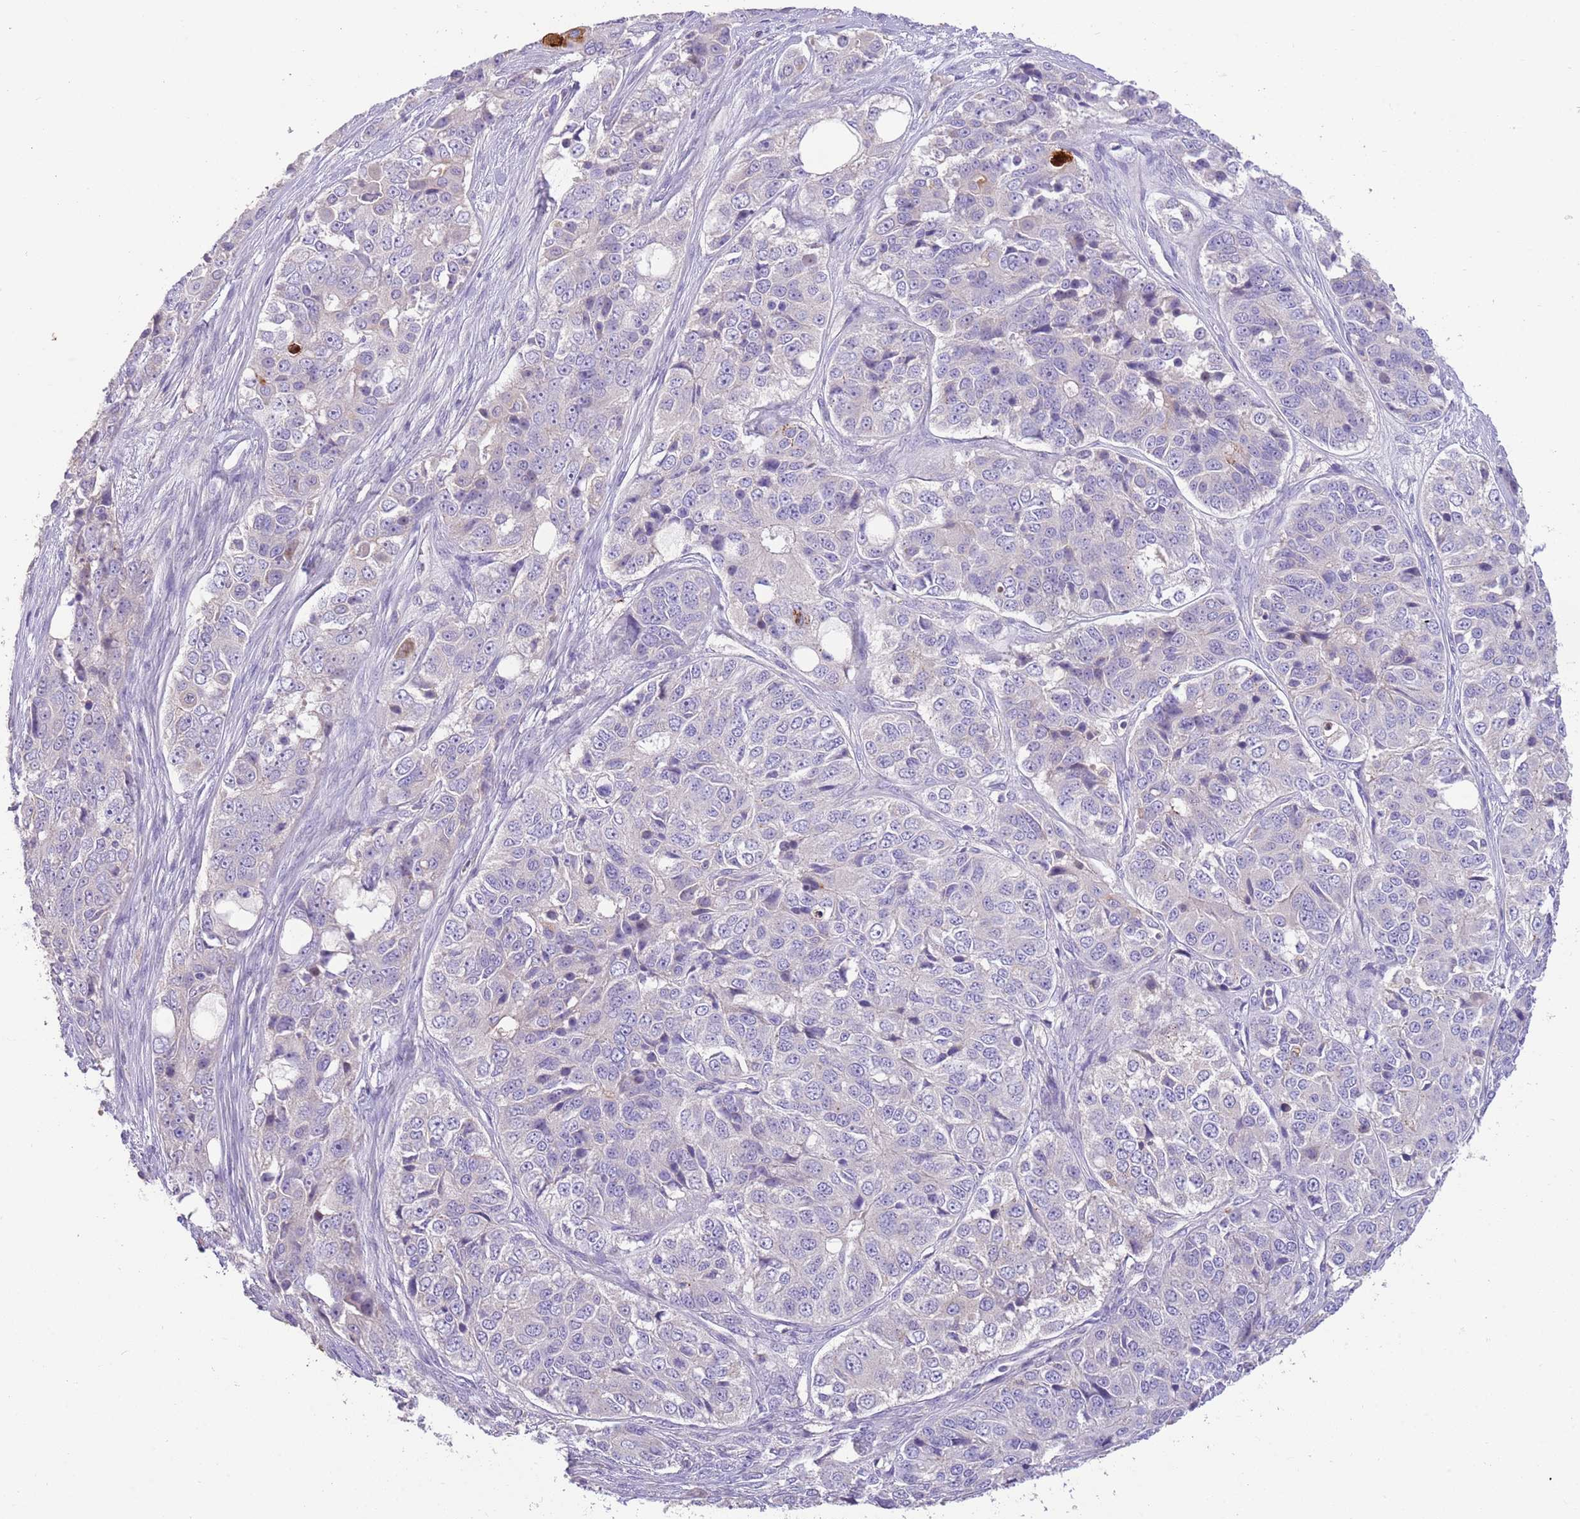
{"staining": {"intensity": "negative", "quantity": "none", "location": "none"}, "tissue": "ovarian cancer", "cell_type": "Tumor cells", "image_type": "cancer", "snomed": [{"axis": "morphology", "description": "Carcinoma, endometroid"}, {"axis": "topography", "description": "Ovary"}], "caption": "This is an immunohistochemistry (IHC) image of human endometroid carcinoma (ovarian). There is no staining in tumor cells.", "gene": "SFTPA1", "patient": {"sex": "female", "age": 51}}